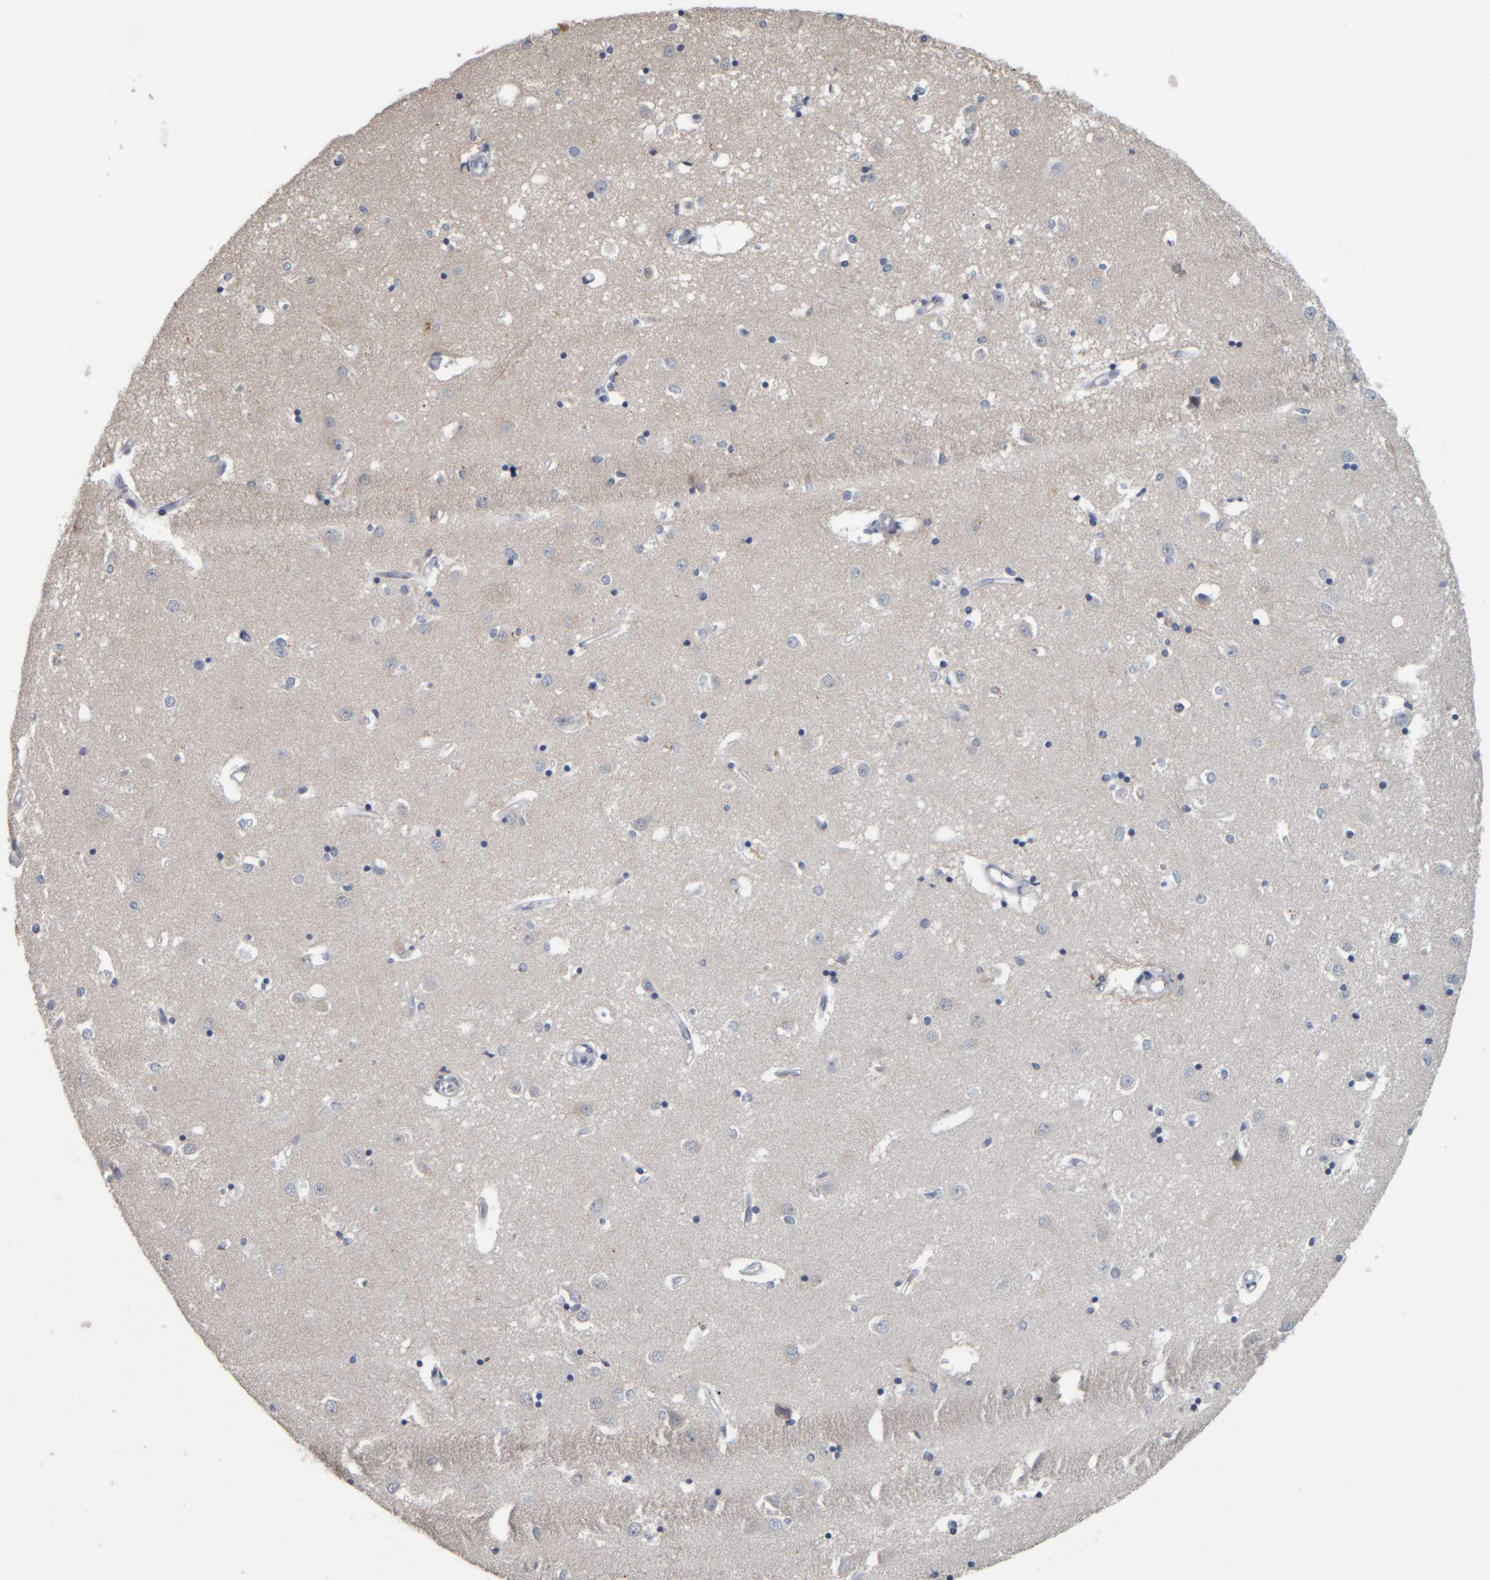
{"staining": {"intensity": "moderate", "quantity": "<25%", "location": "cytoplasmic/membranous"}, "tissue": "caudate", "cell_type": "Glial cells", "image_type": "normal", "snomed": [{"axis": "morphology", "description": "Normal tissue, NOS"}, {"axis": "topography", "description": "Lateral ventricle wall"}], "caption": "Glial cells display low levels of moderate cytoplasmic/membranous expression in about <25% of cells in unremarkable human caudate.", "gene": "CAVIN4", "patient": {"sex": "male", "age": 45}}